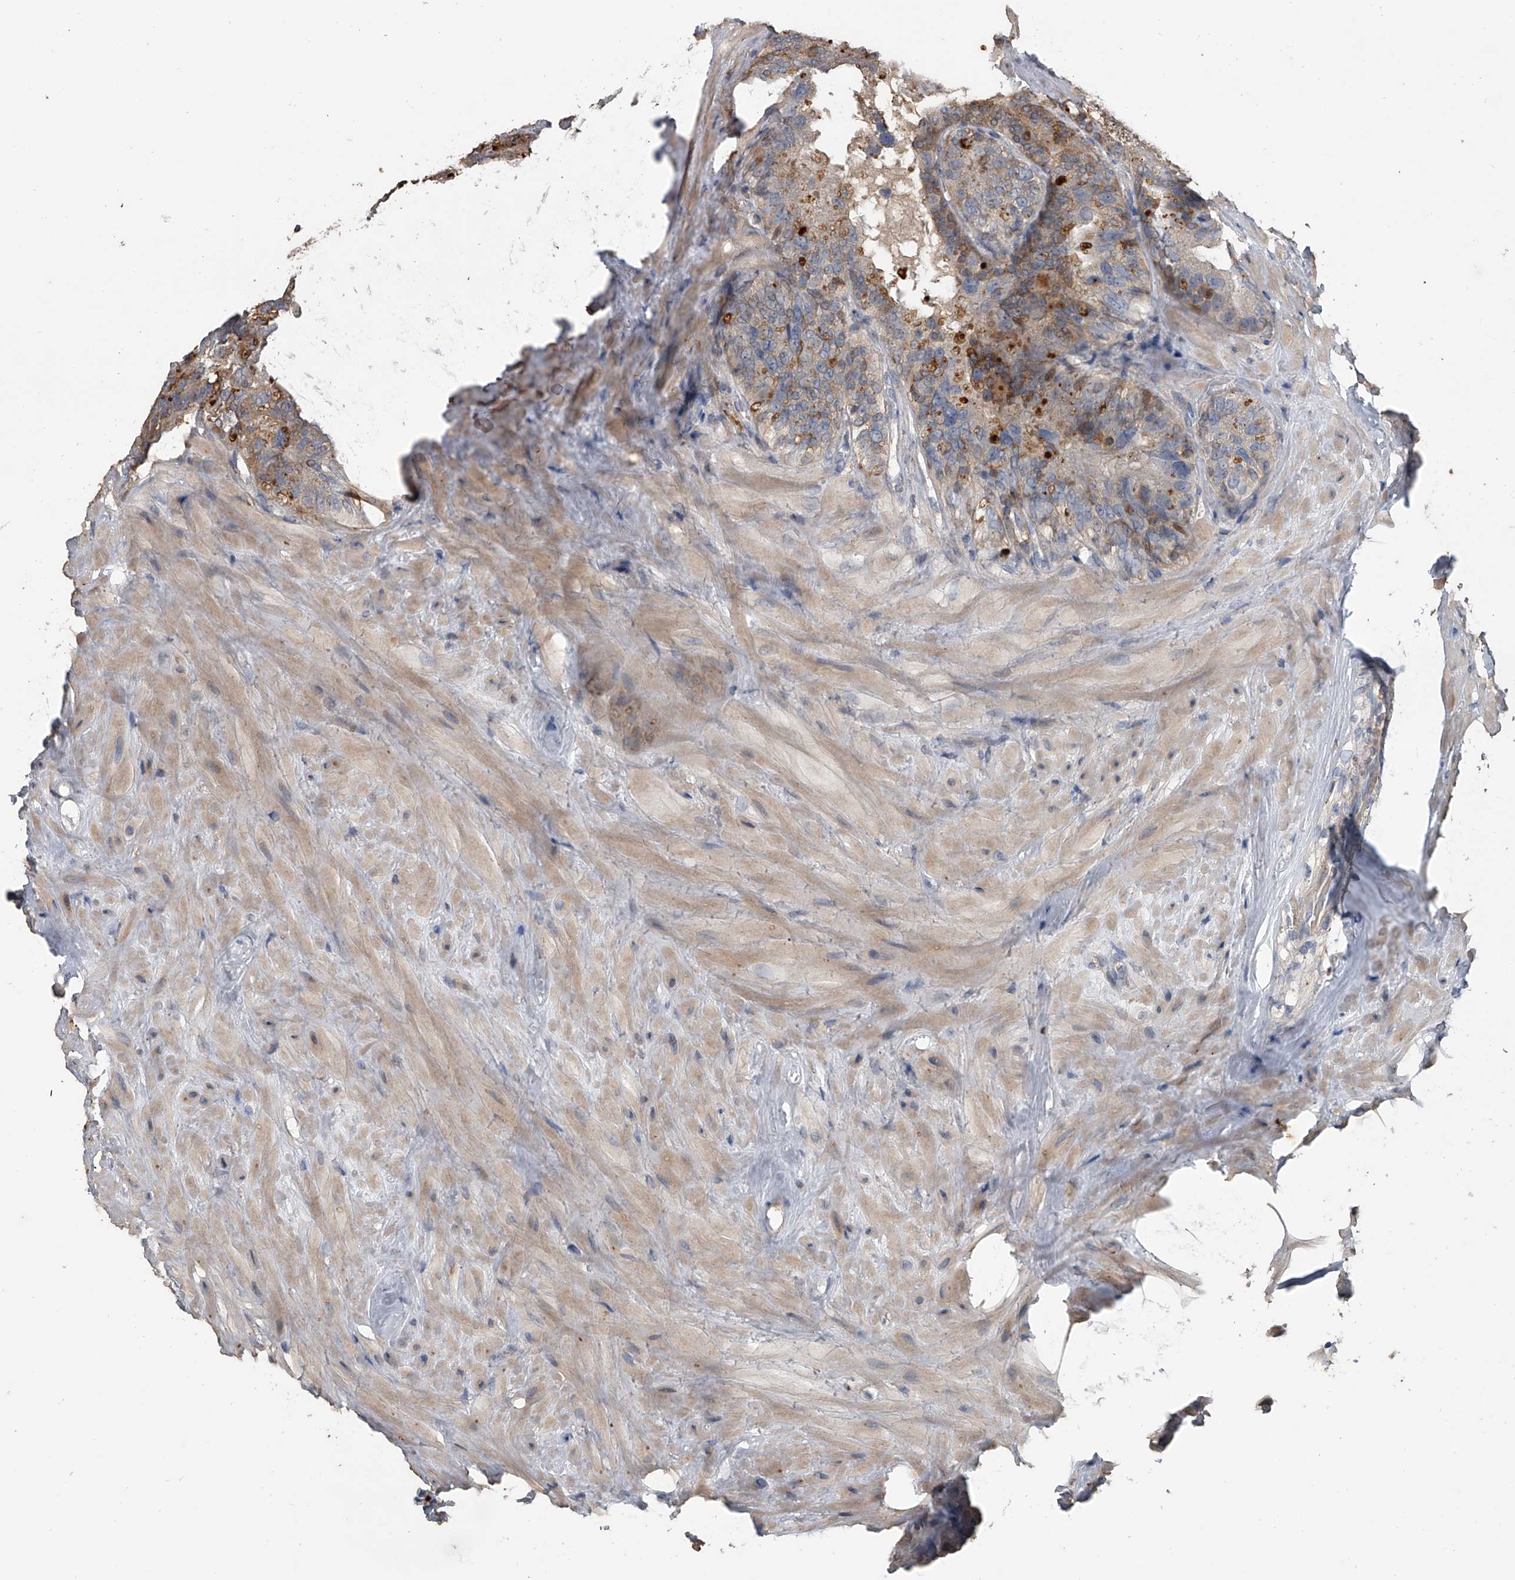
{"staining": {"intensity": "moderate", "quantity": ">75%", "location": "cytoplasmic/membranous"}, "tissue": "seminal vesicle", "cell_type": "Glandular cells", "image_type": "normal", "snomed": [{"axis": "morphology", "description": "Normal tissue, NOS"}, {"axis": "topography", "description": "Seminal veicle"}], "caption": "Seminal vesicle stained with IHC displays moderate cytoplasmic/membranous expression in about >75% of glandular cells. The staining was performed using DAB, with brown indicating positive protein expression. Nuclei are stained blue with hematoxylin.", "gene": "DOCK9", "patient": {"sex": "male", "age": 80}}